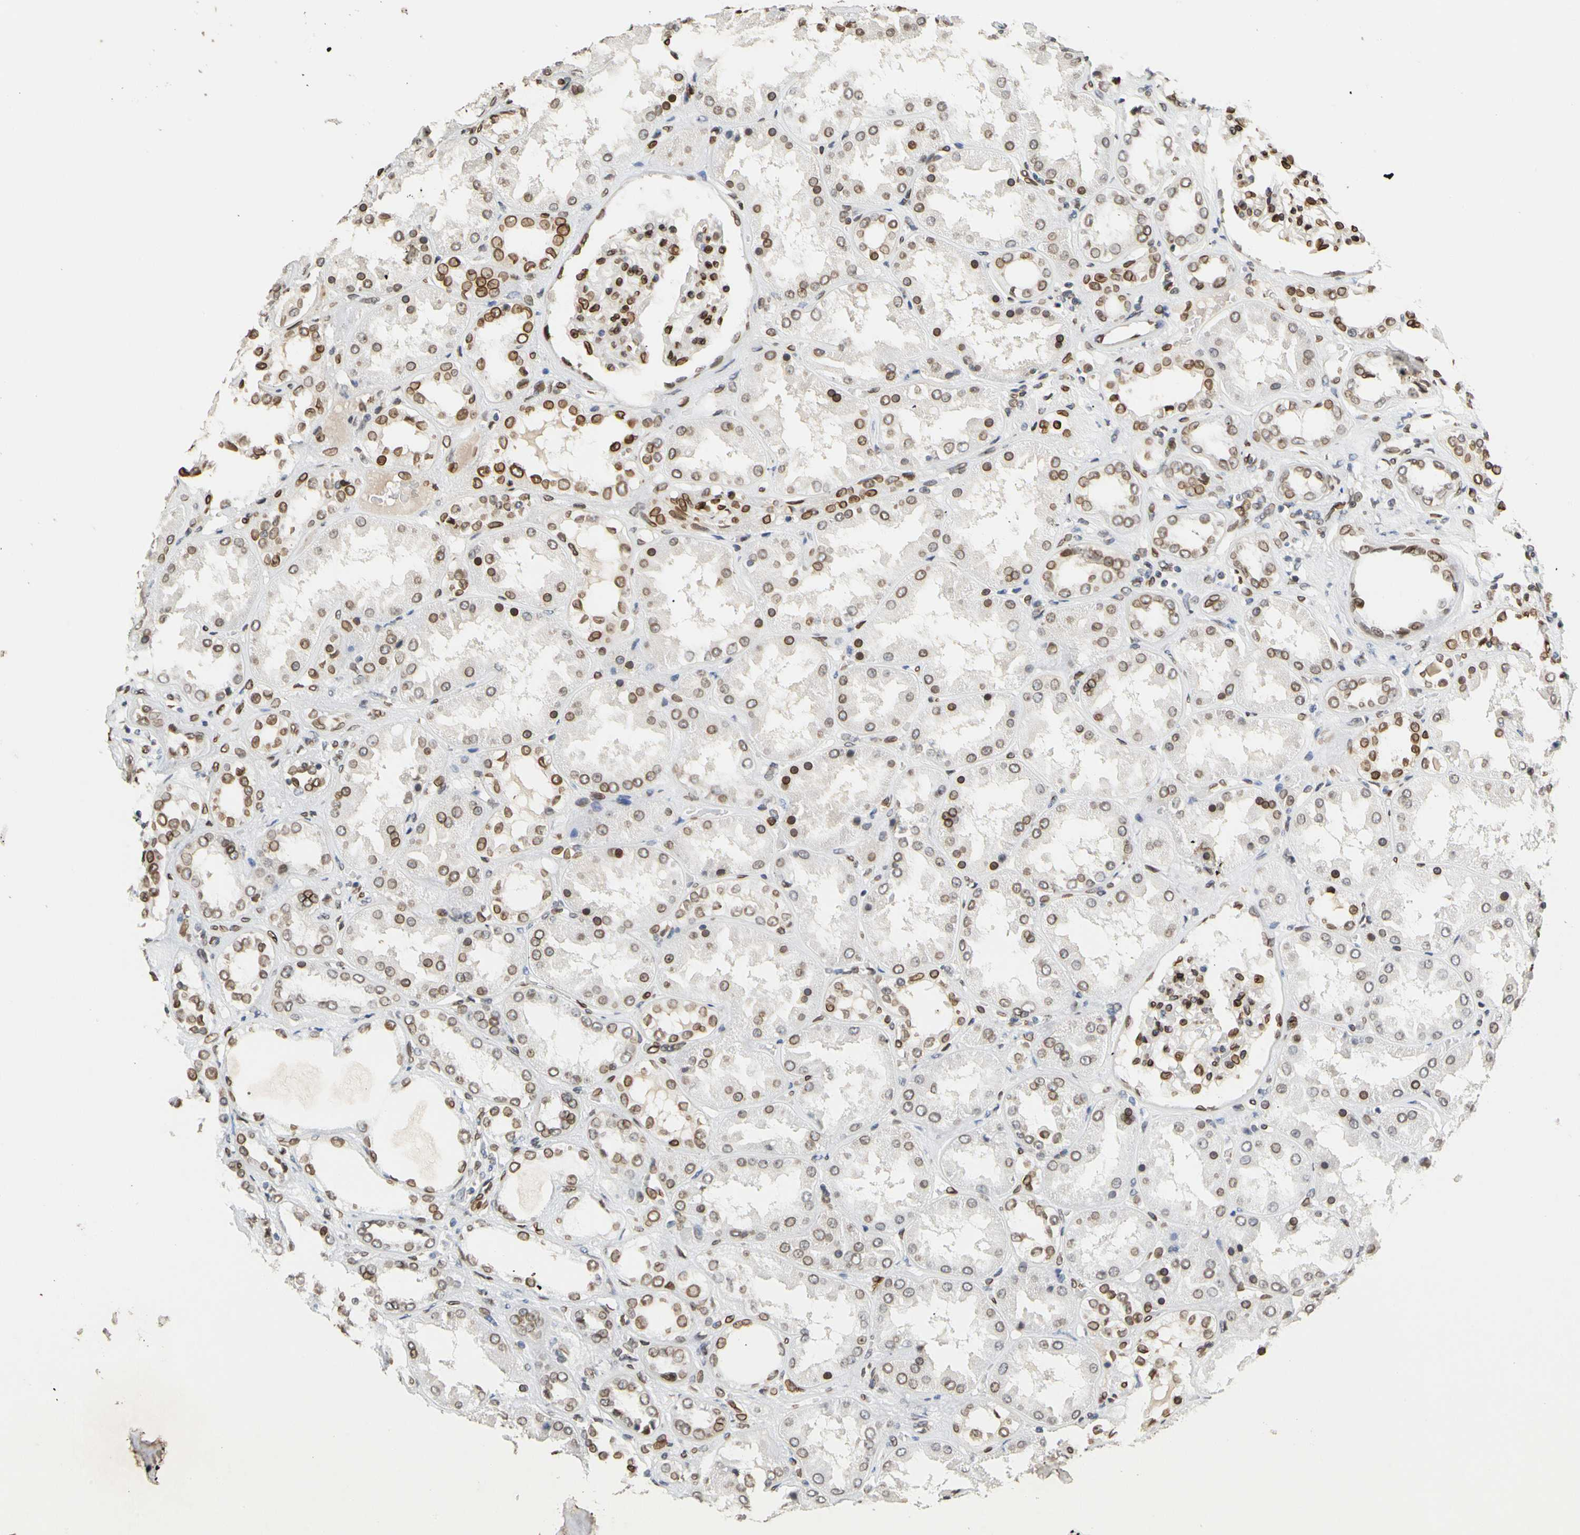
{"staining": {"intensity": "strong", "quantity": ">75%", "location": "cytoplasmic/membranous,nuclear"}, "tissue": "kidney", "cell_type": "Cells in glomeruli", "image_type": "normal", "snomed": [{"axis": "morphology", "description": "Normal tissue, NOS"}, {"axis": "topography", "description": "Kidney"}], "caption": "Protein analysis of unremarkable kidney reveals strong cytoplasmic/membranous,nuclear staining in approximately >75% of cells in glomeruli.", "gene": "SUN1", "patient": {"sex": "female", "age": 56}}